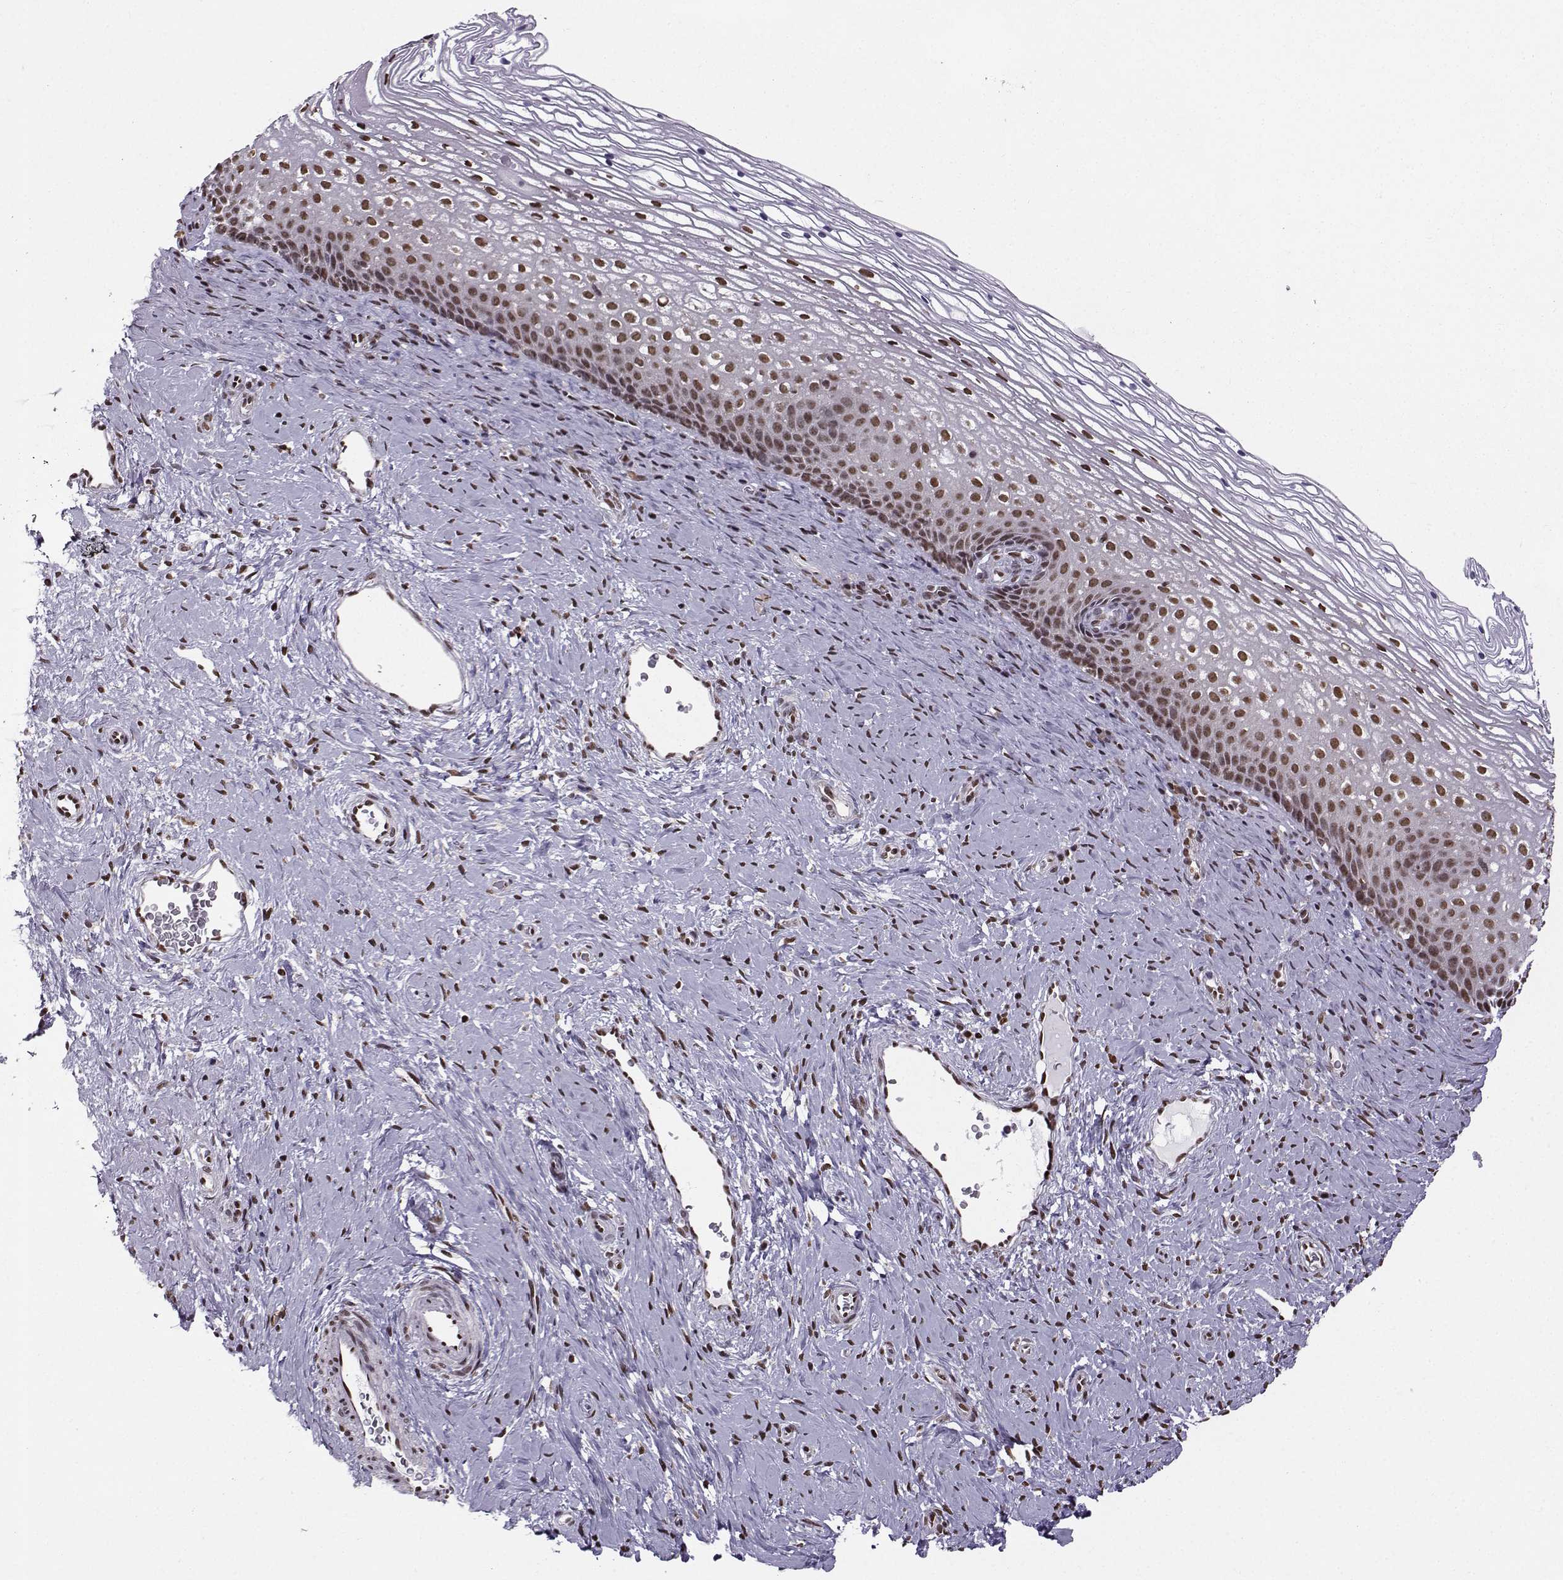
{"staining": {"intensity": "moderate", "quantity": ">75%", "location": "nuclear"}, "tissue": "cervix", "cell_type": "Glandular cells", "image_type": "normal", "snomed": [{"axis": "morphology", "description": "Normal tissue, NOS"}, {"axis": "topography", "description": "Cervix"}], "caption": "Protein positivity by immunohistochemistry (IHC) demonstrates moderate nuclear staining in about >75% of glandular cells in normal cervix. (Stains: DAB in brown, nuclei in blue, Microscopy: brightfield microscopy at high magnification).", "gene": "EZH1", "patient": {"sex": "female", "age": 34}}